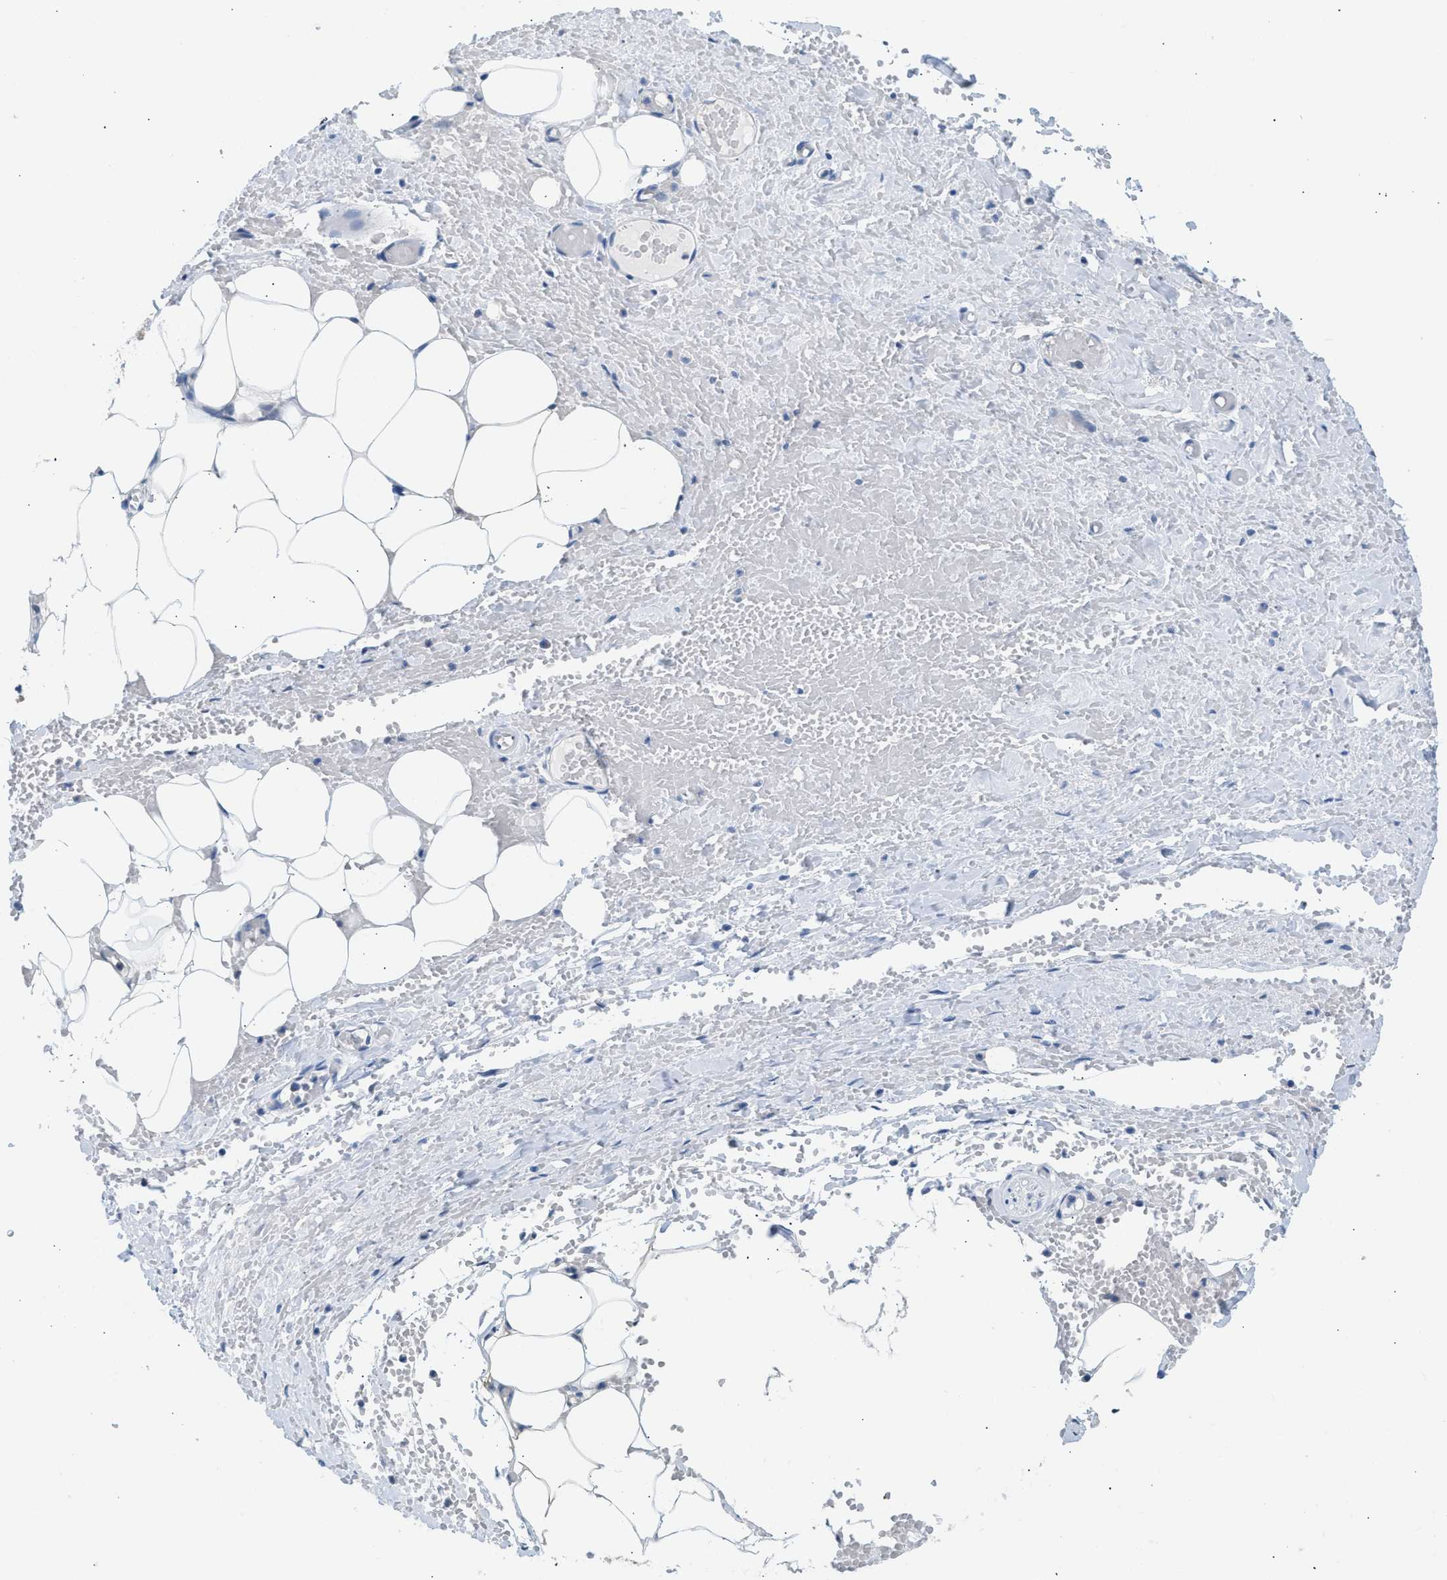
{"staining": {"intensity": "negative", "quantity": "none", "location": "none"}, "tissue": "adipose tissue", "cell_type": "Adipocytes", "image_type": "normal", "snomed": [{"axis": "morphology", "description": "Normal tissue, NOS"}, {"axis": "topography", "description": "Soft tissue"}, {"axis": "topography", "description": "Vascular tissue"}], "caption": "DAB (3,3'-diaminobenzidine) immunohistochemical staining of benign adipose tissue displays no significant staining in adipocytes.", "gene": "SPAM1", "patient": {"sex": "female", "age": 35}}